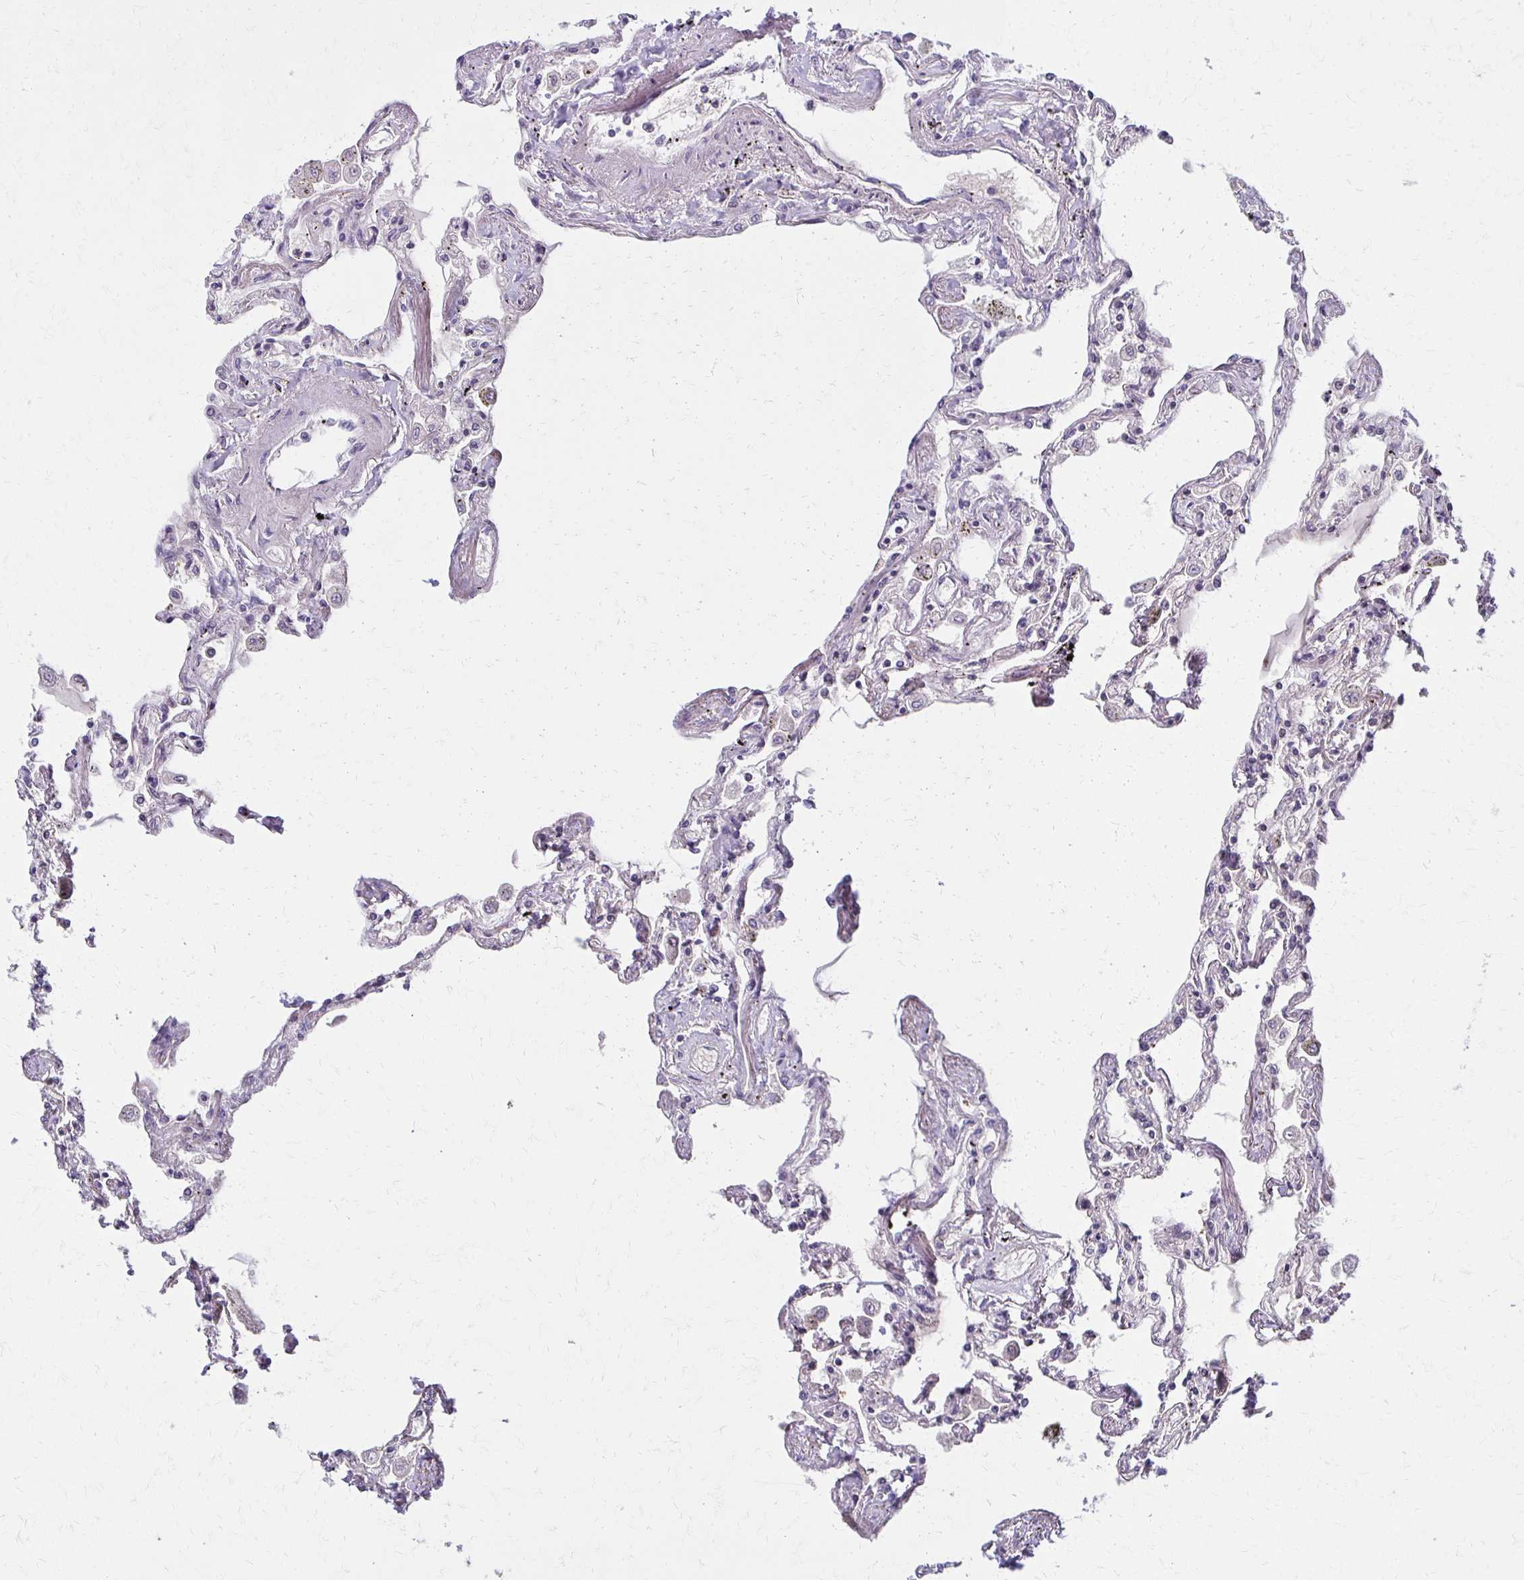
{"staining": {"intensity": "negative", "quantity": "none", "location": "none"}, "tissue": "lung", "cell_type": "Alveolar cells", "image_type": "normal", "snomed": [{"axis": "morphology", "description": "Normal tissue, NOS"}, {"axis": "morphology", "description": "Adenocarcinoma, NOS"}, {"axis": "topography", "description": "Cartilage tissue"}, {"axis": "topography", "description": "Lung"}], "caption": "DAB immunohistochemical staining of benign human lung demonstrates no significant positivity in alveolar cells.", "gene": "BBS12", "patient": {"sex": "female", "age": 67}}